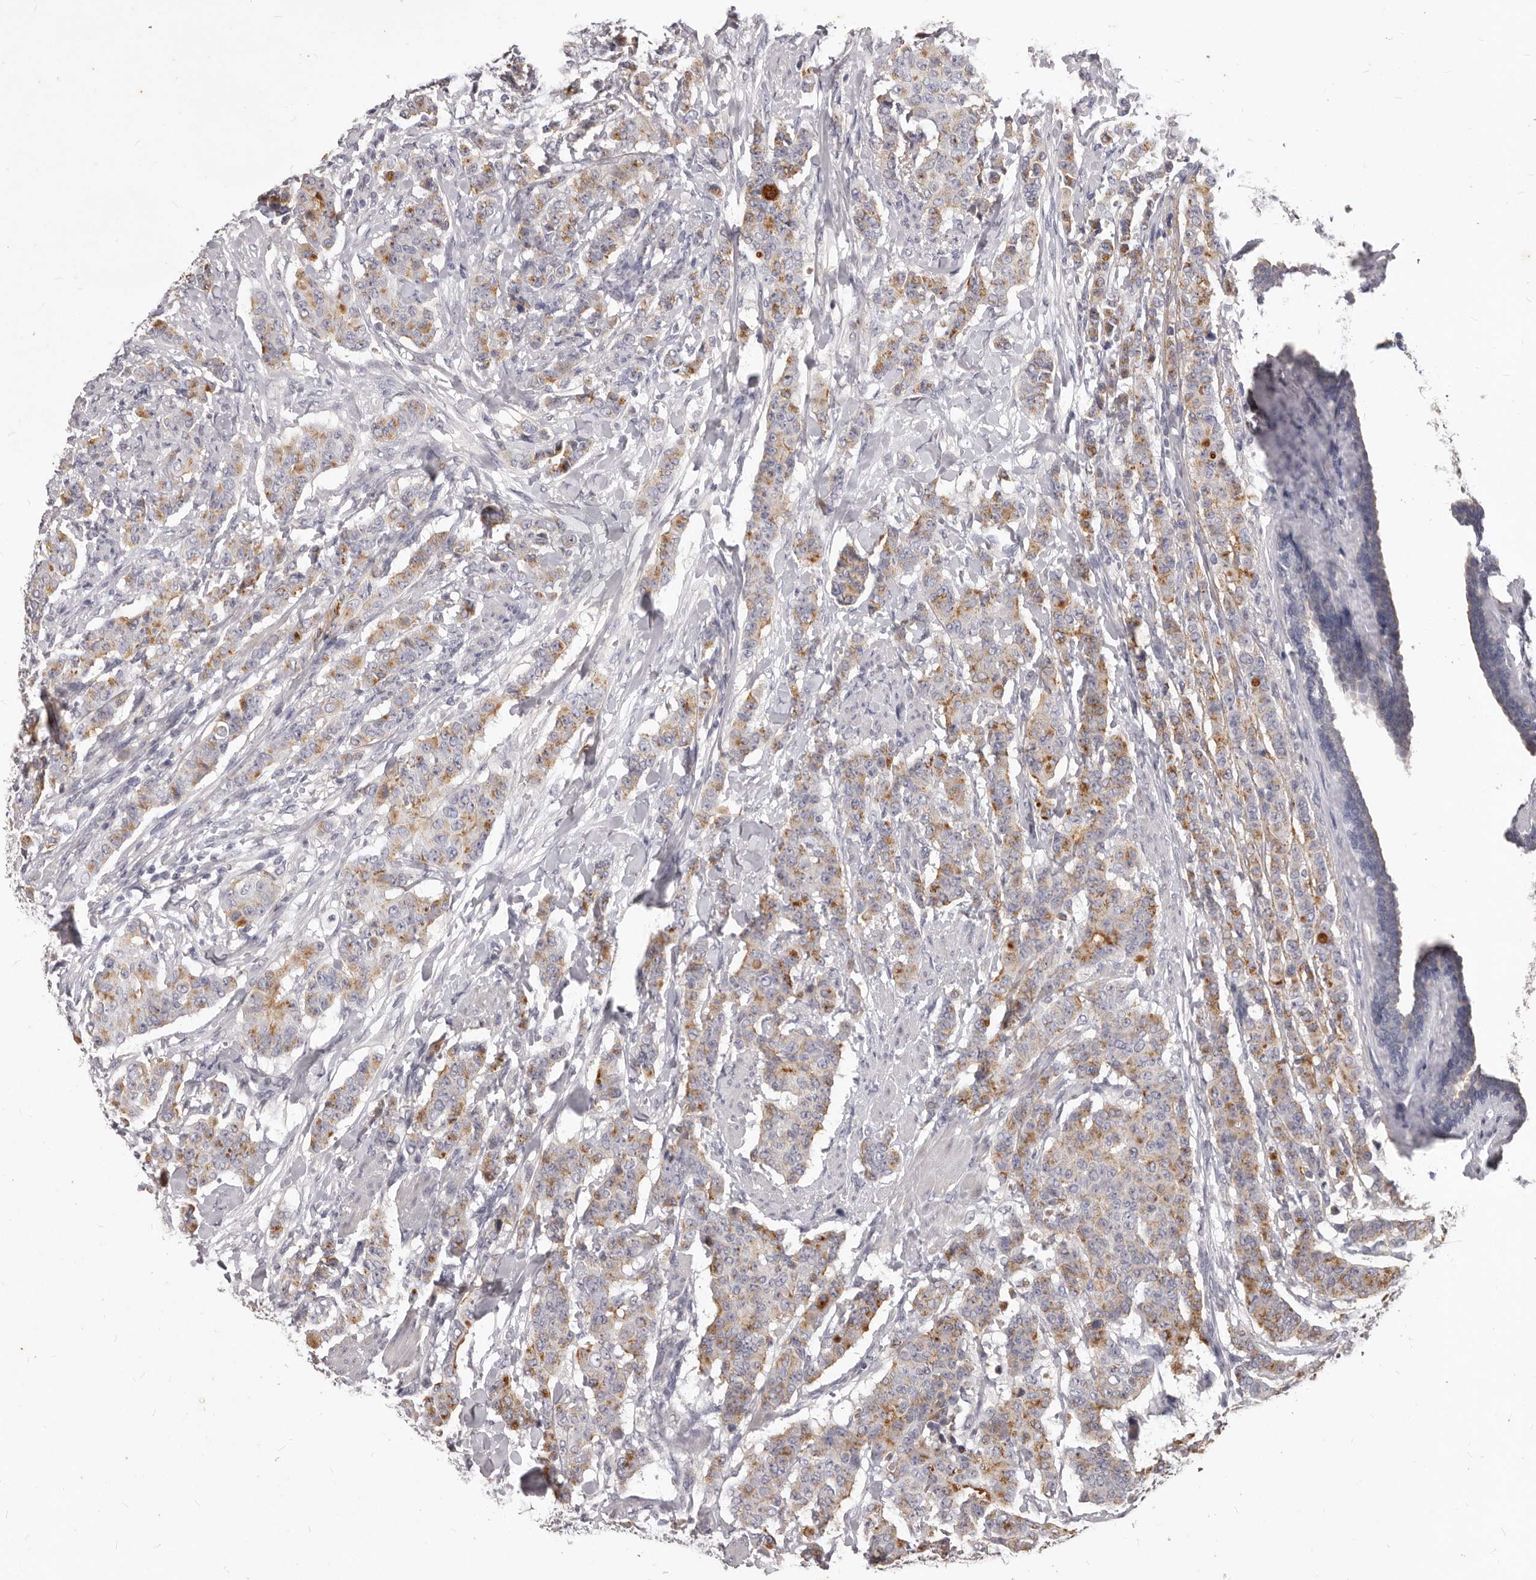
{"staining": {"intensity": "moderate", "quantity": ">75%", "location": "cytoplasmic/membranous"}, "tissue": "breast cancer", "cell_type": "Tumor cells", "image_type": "cancer", "snomed": [{"axis": "morphology", "description": "Duct carcinoma"}, {"axis": "topography", "description": "Breast"}], "caption": "Immunohistochemical staining of human breast intraductal carcinoma demonstrates medium levels of moderate cytoplasmic/membranous protein positivity in approximately >75% of tumor cells. The protein of interest is shown in brown color, while the nuclei are stained blue.", "gene": "GPRC5C", "patient": {"sex": "female", "age": 40}}